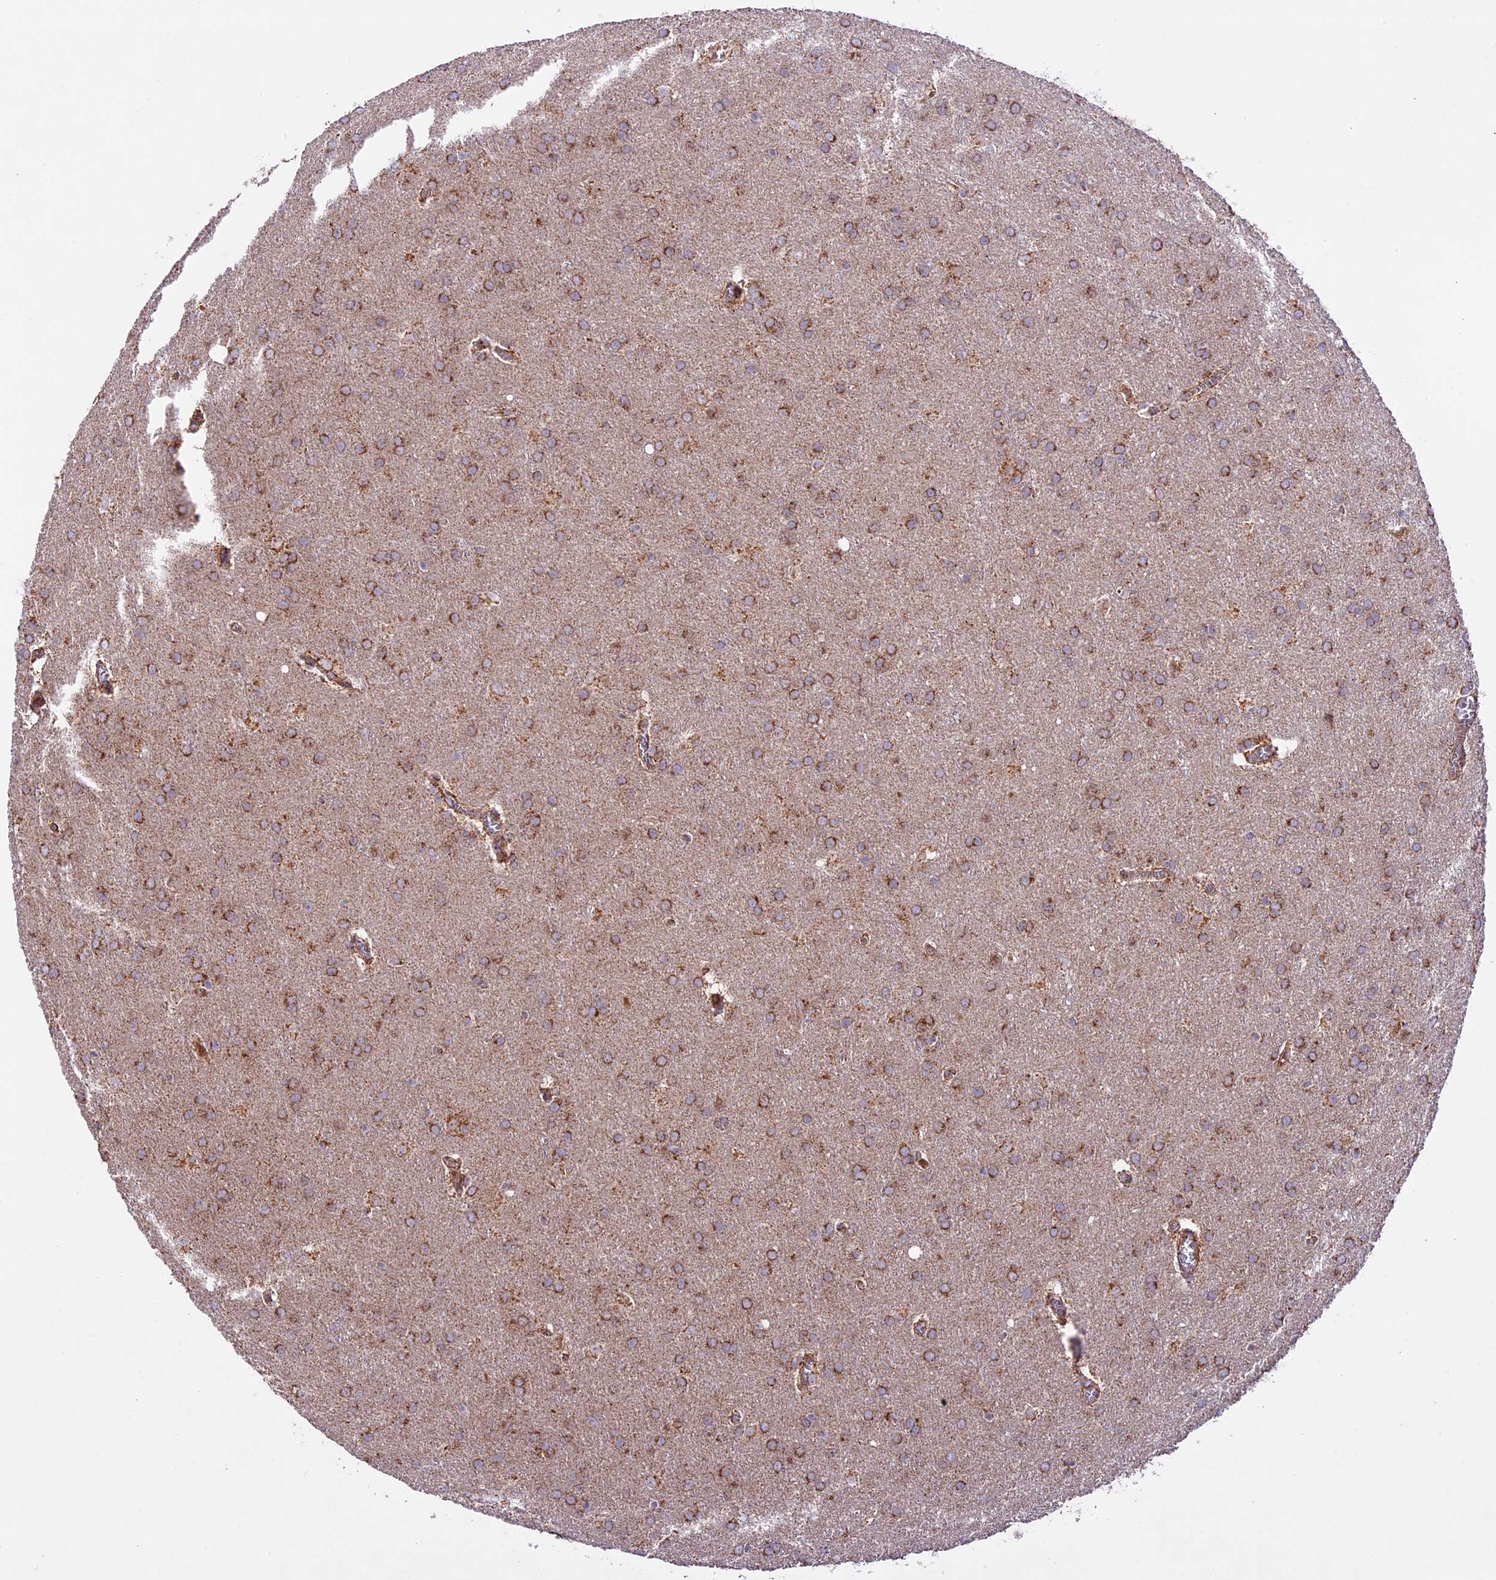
{"staining": {"intensity": "moderate", "quantity": ">75%", "location": "cytoplasmic/membranous"}, "tissue": "glioma", "cell_type": "Tumor cells", "image_type": "cancer", "snomed": [{"axis": "morphology", "description": "Glioma, malignant, Low grade"}, {"axis": "topography", "description": "Brain"}], "caption": "Brown immunohistochemical staining in human low-grade glioma (malignant) shows moderate cytoplasmic/membranous expression in about >75% of tumor cells.", "gene": "NDUFA8", "patient": {"sex": "female", "age": 32}}